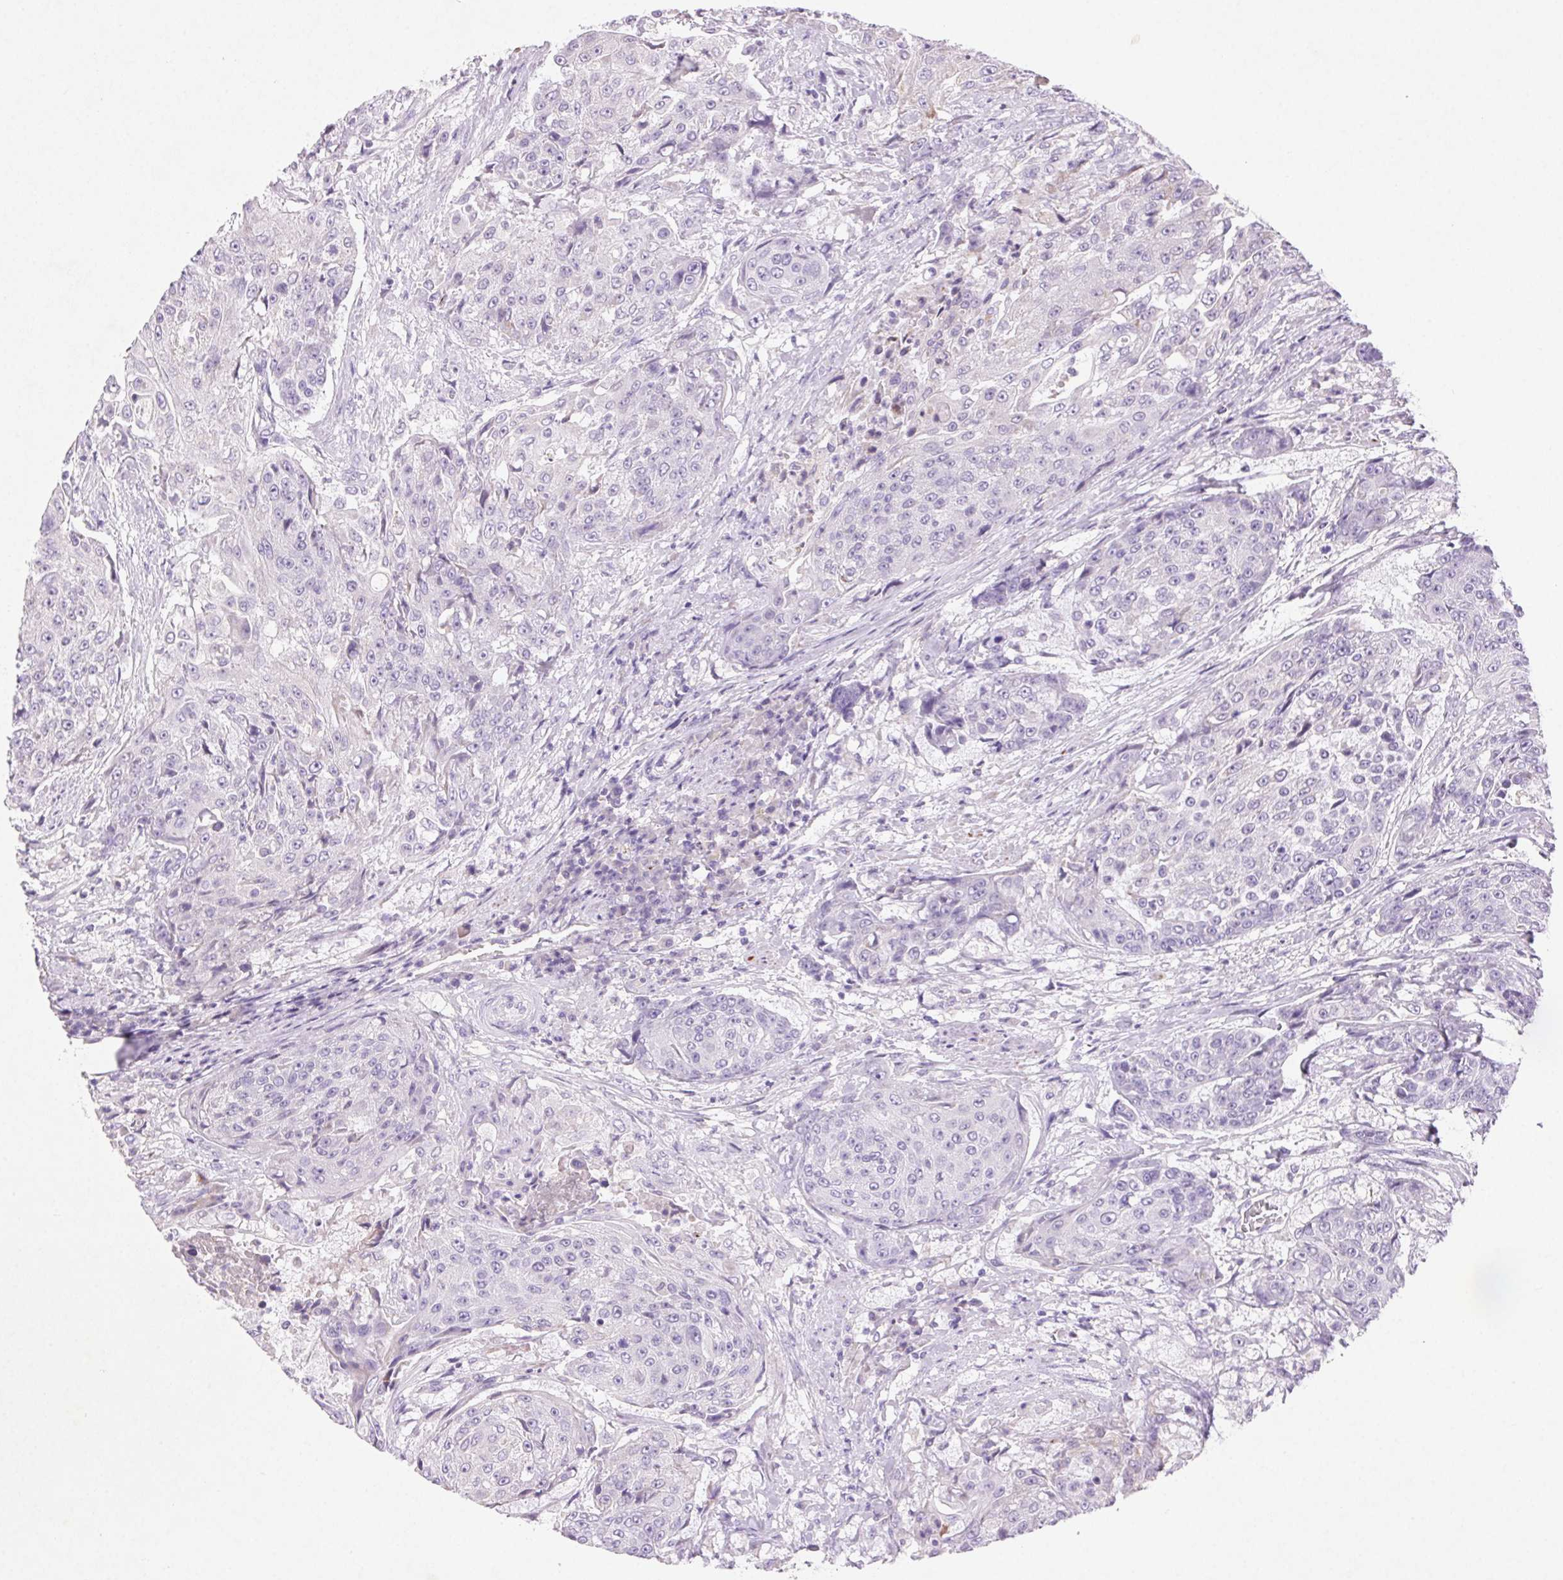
{"staining": {"intensity": "negative", "quantity": "none", "location": "none"}, "tissue": "urothelial cancer", "cell_type": "Tumor cells", "image_type": "cancer", "snomed": [{"axis": "morphology", "description": "Urothelial carcinoma, High grade"}, {"axis": "topography", "description": "Urinary bladder"}], "caption": "The photomicrograph reveals no staining of tumor cells in urothelial carcinoma (high-grade). Nuclei are stained in blue.", "gene": "ARHGAP11B", "patient": {"sex": "female", "age": 63}}